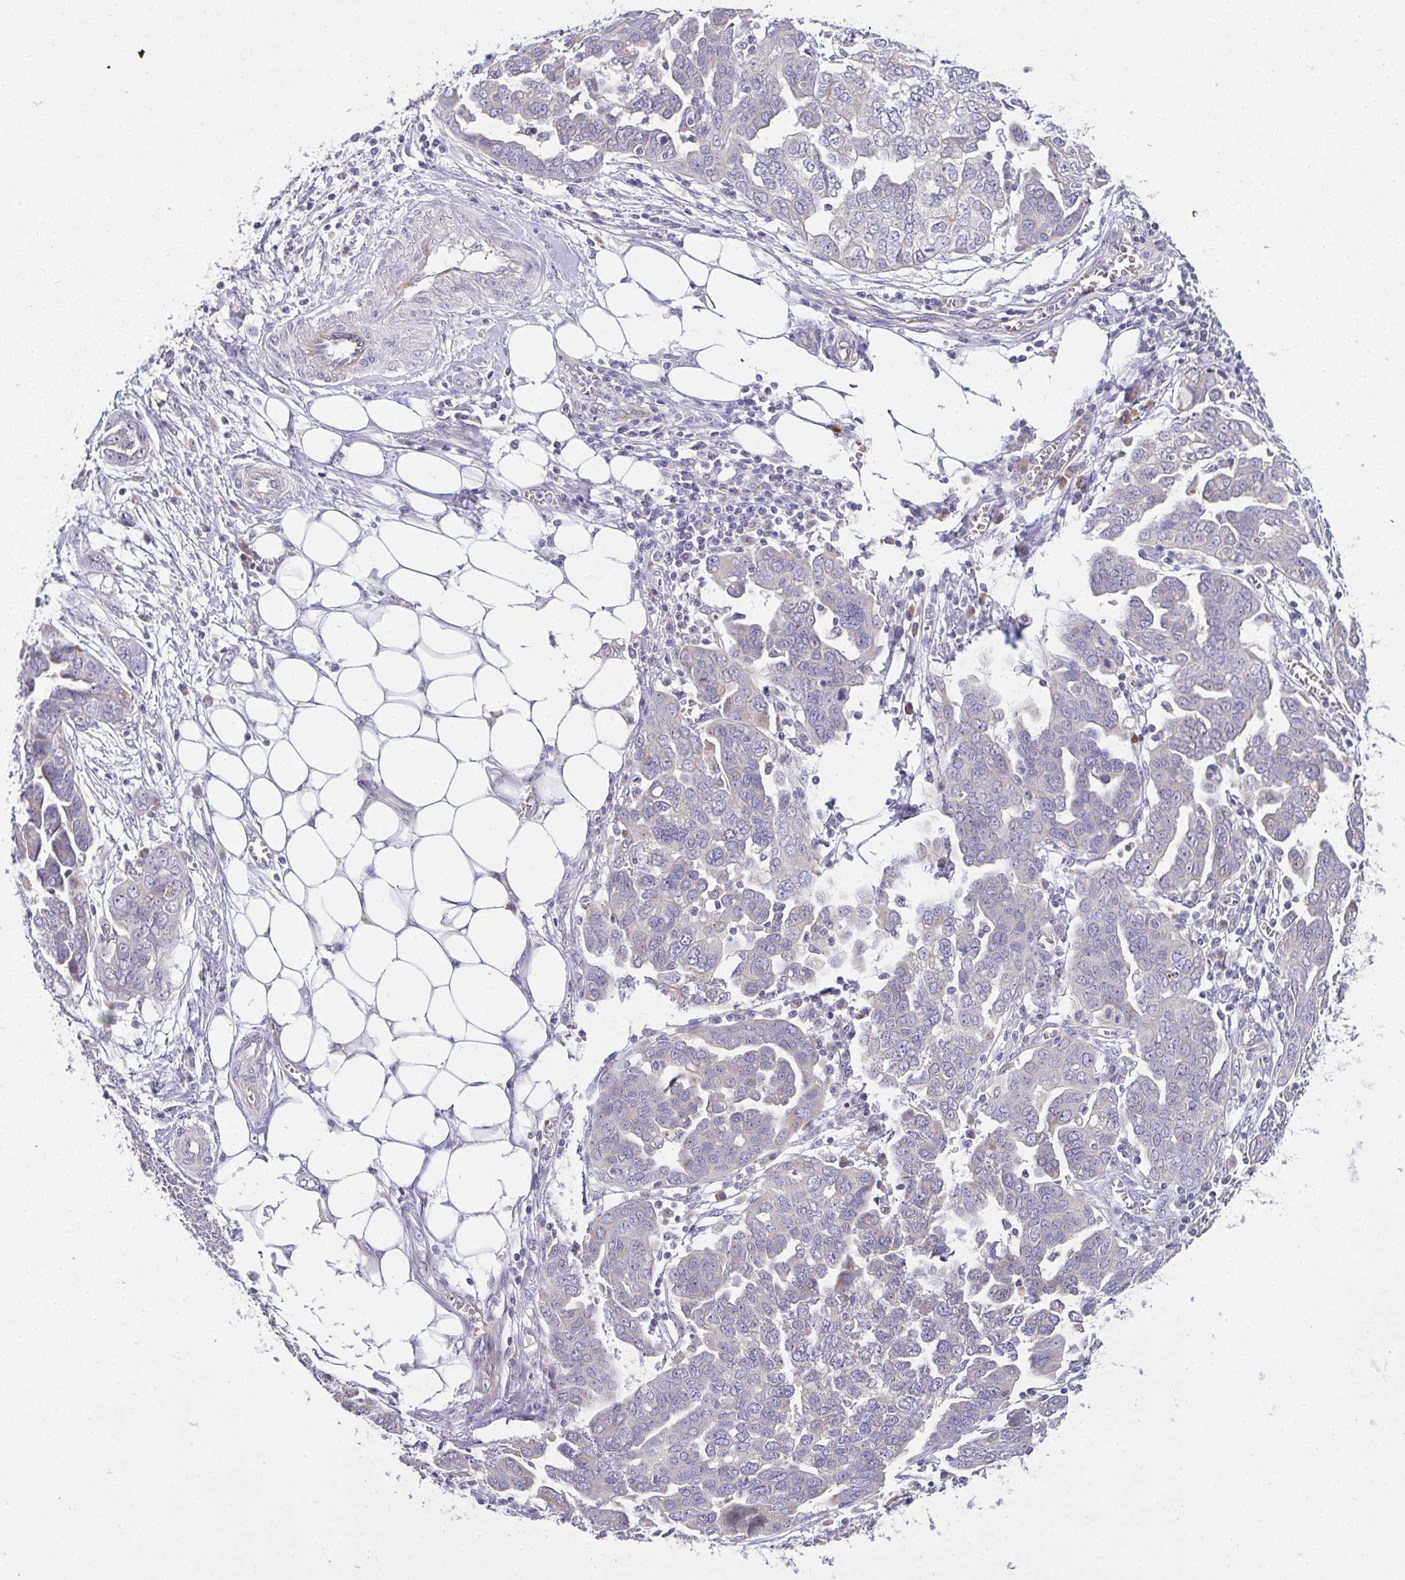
{"staining": {"intensity": "negative", "quantity": "none", "location": "none"}, "tissue": "ovarian cancer", "cell_type": "Tumor cells", "image_type": "cancer", "snomed": [{"axis": "morphology", "description": "Cystadenocarcinoma, serous, NOS"}, {"axis": "topography", "description": "Ovary"}], "caption": "A high-resolution micrograph shows IHC staining of serous cystadenocarcinoma (ovarian), which shows no significant staining in tumor cells.", "gene": "NT5C1A", "patient": {"sex": "female", "age": 59}}